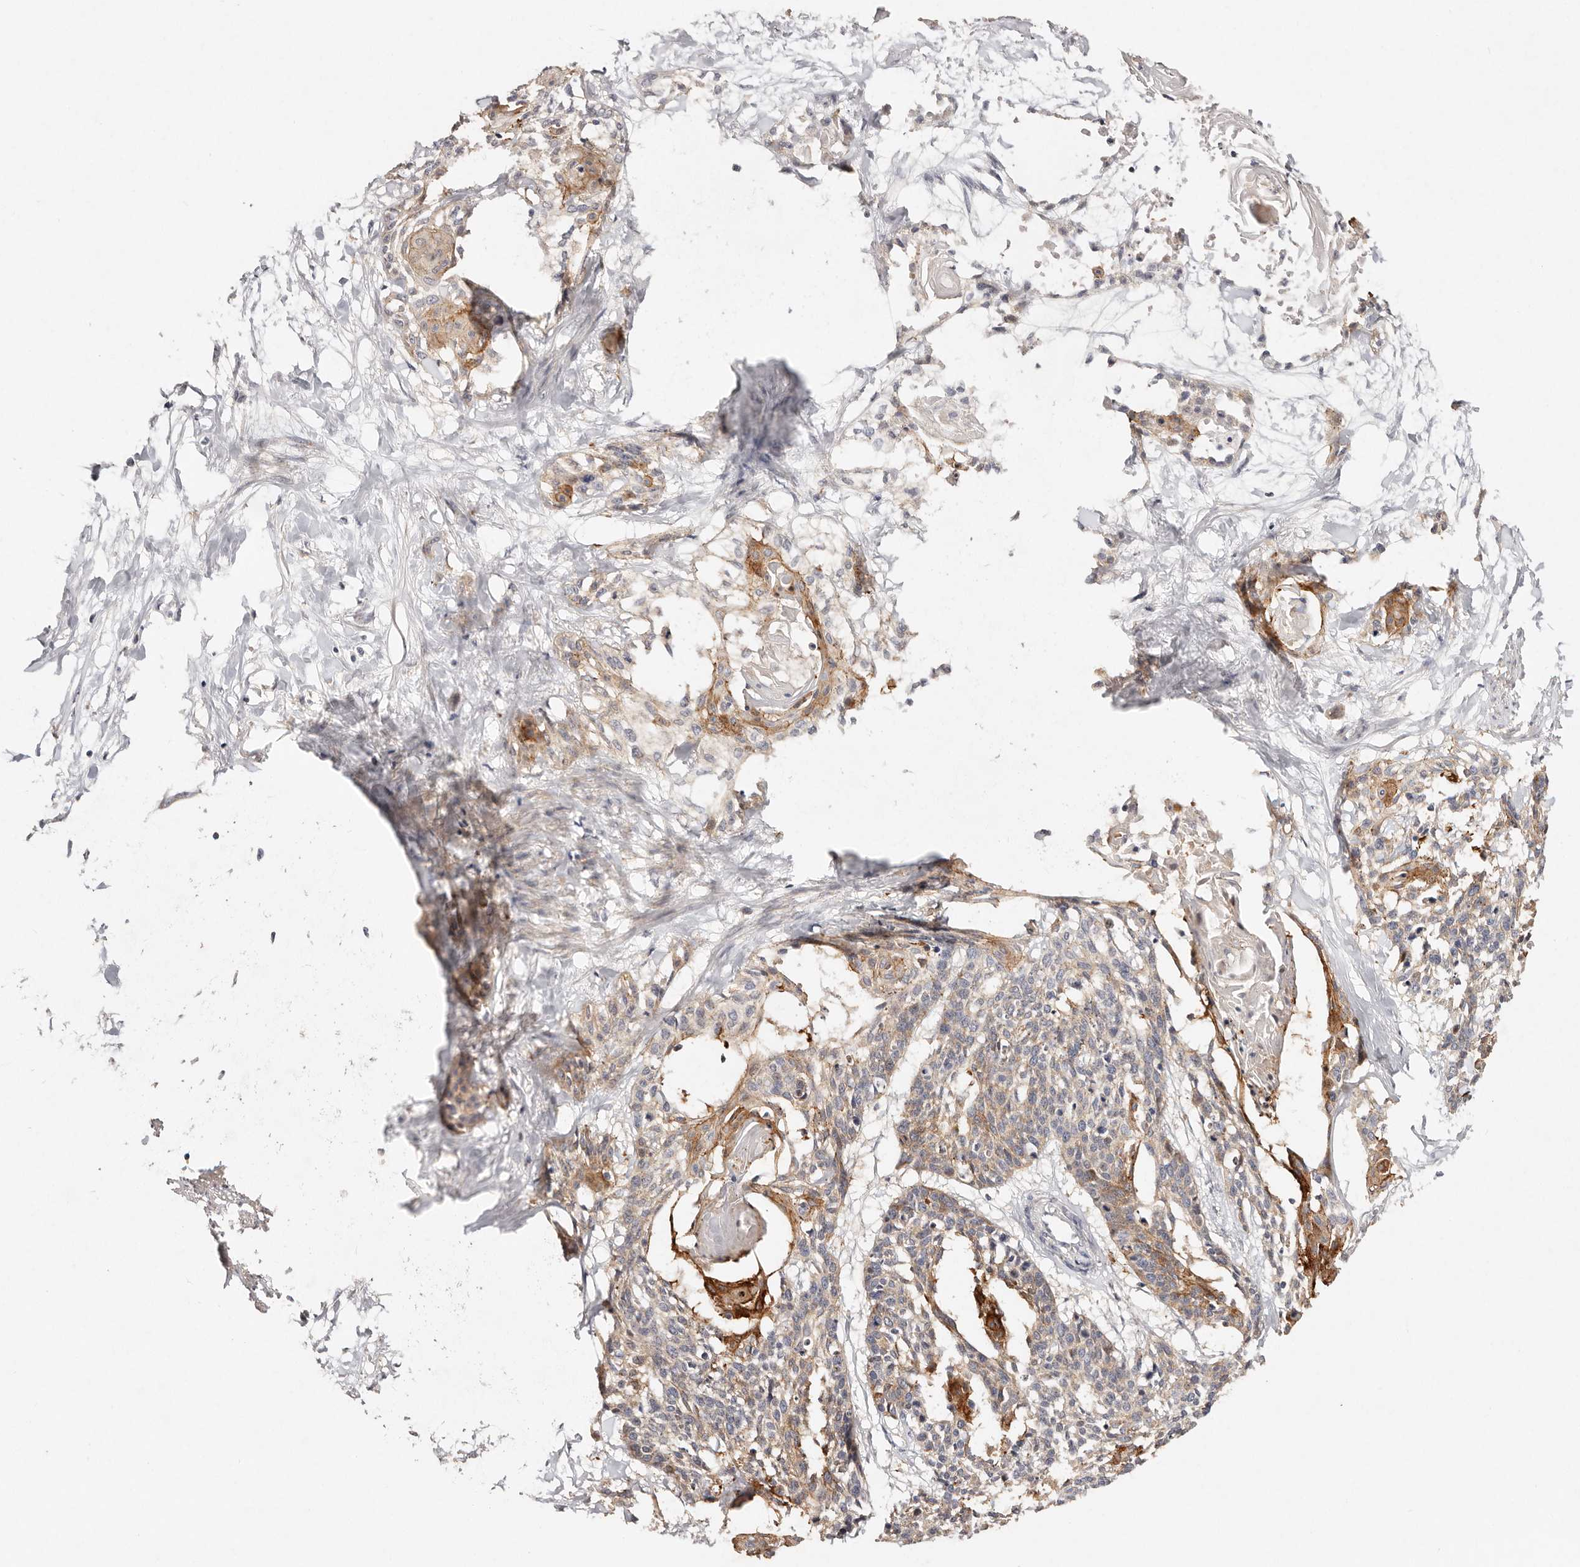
{"staining": {"intensity": "moderate", "quantity": "<25%", "location": "cytoplasmic/membranous"}, "tissue": "cervical cancer", "cell_type": "Tumor cells", "image_type": "cancer", "snomed": [{"axis": "morphology", "description": "Squamous cell carcinoma, NOS"}, {"axis": "topography", "description": "Cervix"}], "caption": "DAB (3,3'-diaminobenzidine) immunohistochemical staining of squamous cell carcinoma (cervical) displays moderate cytoplasmic/membranous protein expression in about <25% of tumor cells.", "gene": "VIPAS39", "patient": {"sex": "female", "age": 57}}